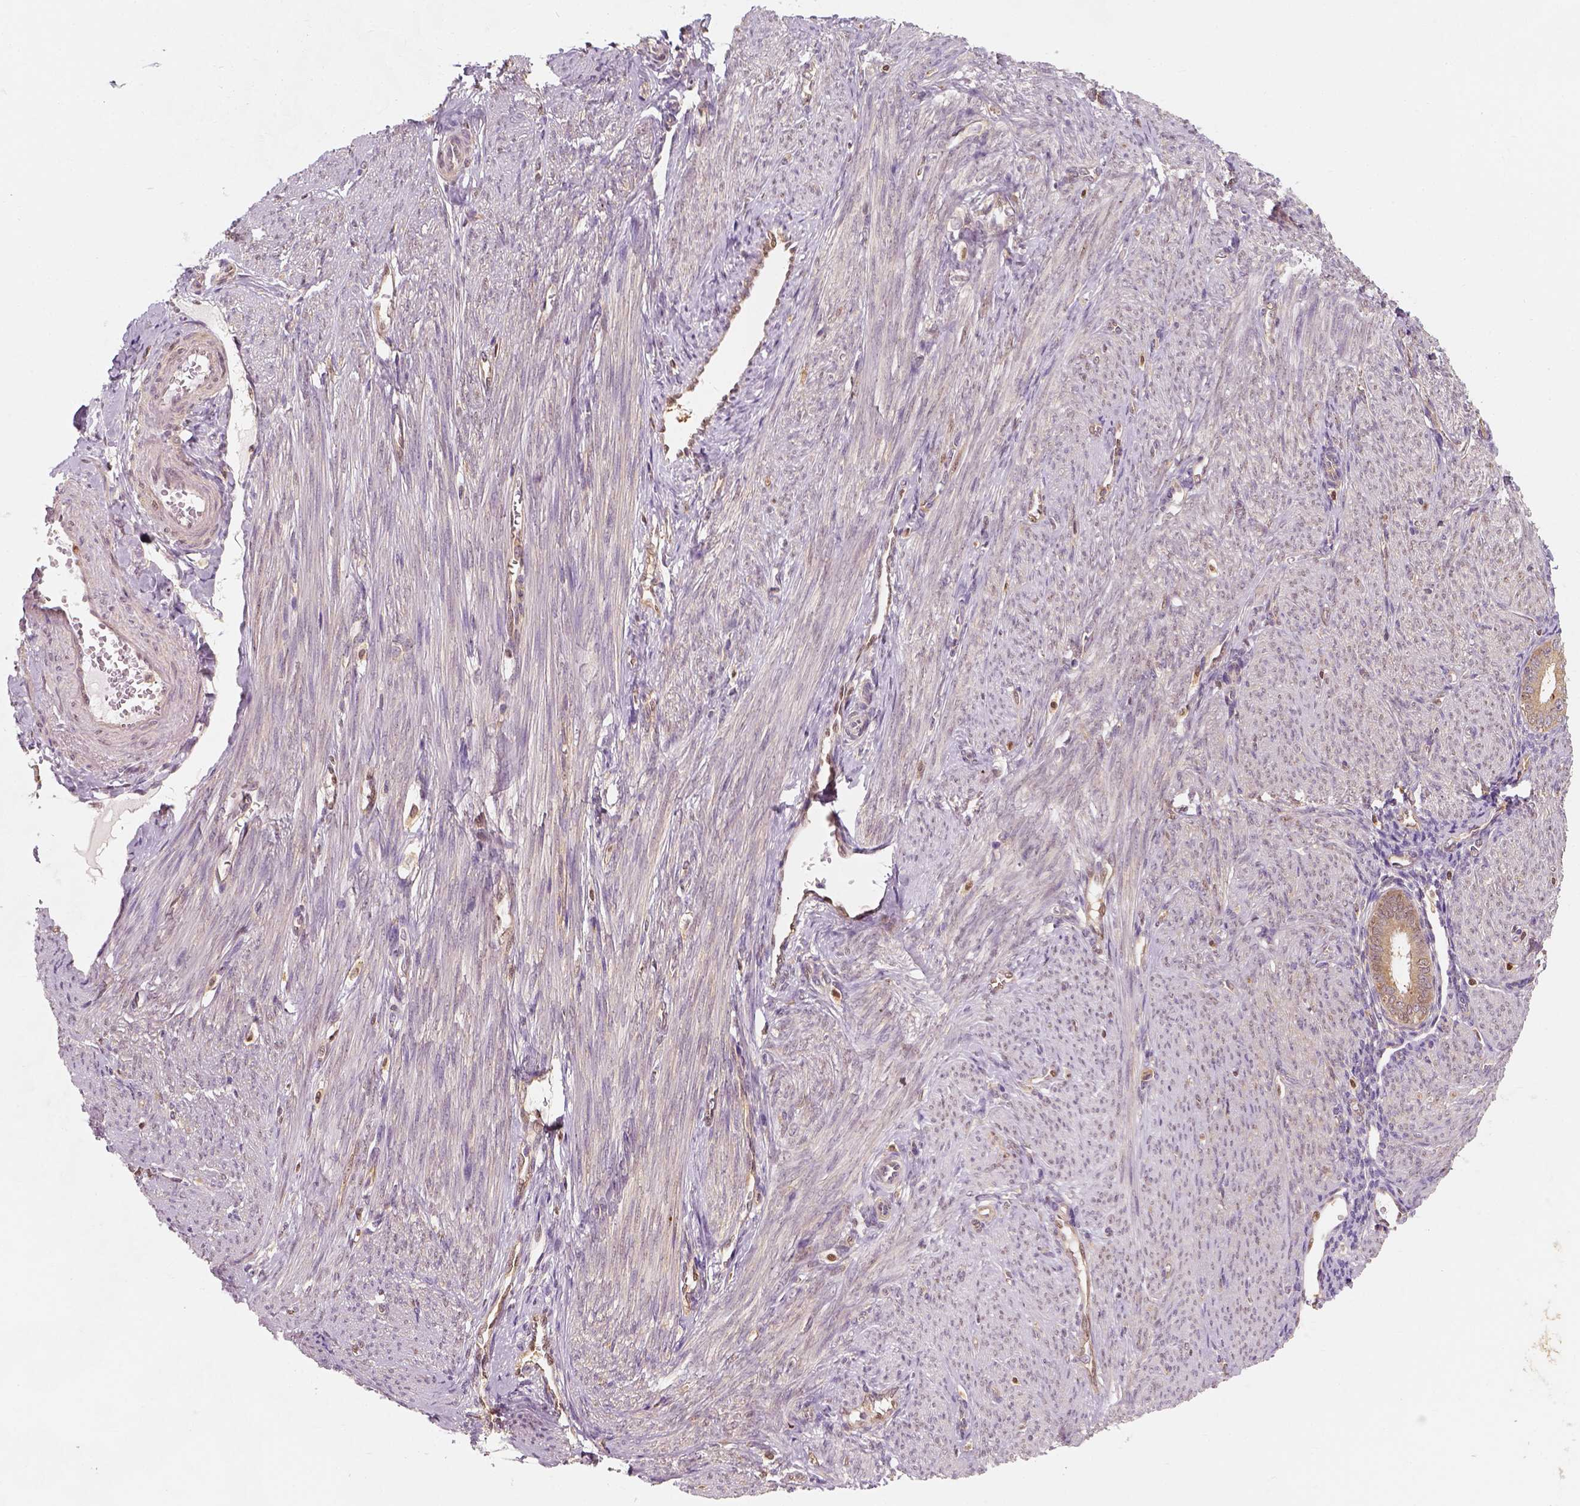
{"staining": {"intensity": "negative", "quantity": "none", "location": "none"}, "tissue": "endometrium", "cell_type": "Cells in endometrial stroma", "image_type": "normal", "snomed": [{"axis": "morphology", "description": "Normal tissue, NOS"}, {"axis": "topography", "description": "Endometrium"}], "caption": "This histopathology image is of normal endometrium stained with immunohistochemistry (IHC) to label a protein in brown with the nuclei are counter-stained blue. There is no staining in cells in endometrial stroma.", "gene": "SQSTM1", "patient": {"sex": "female", "age": 39}}